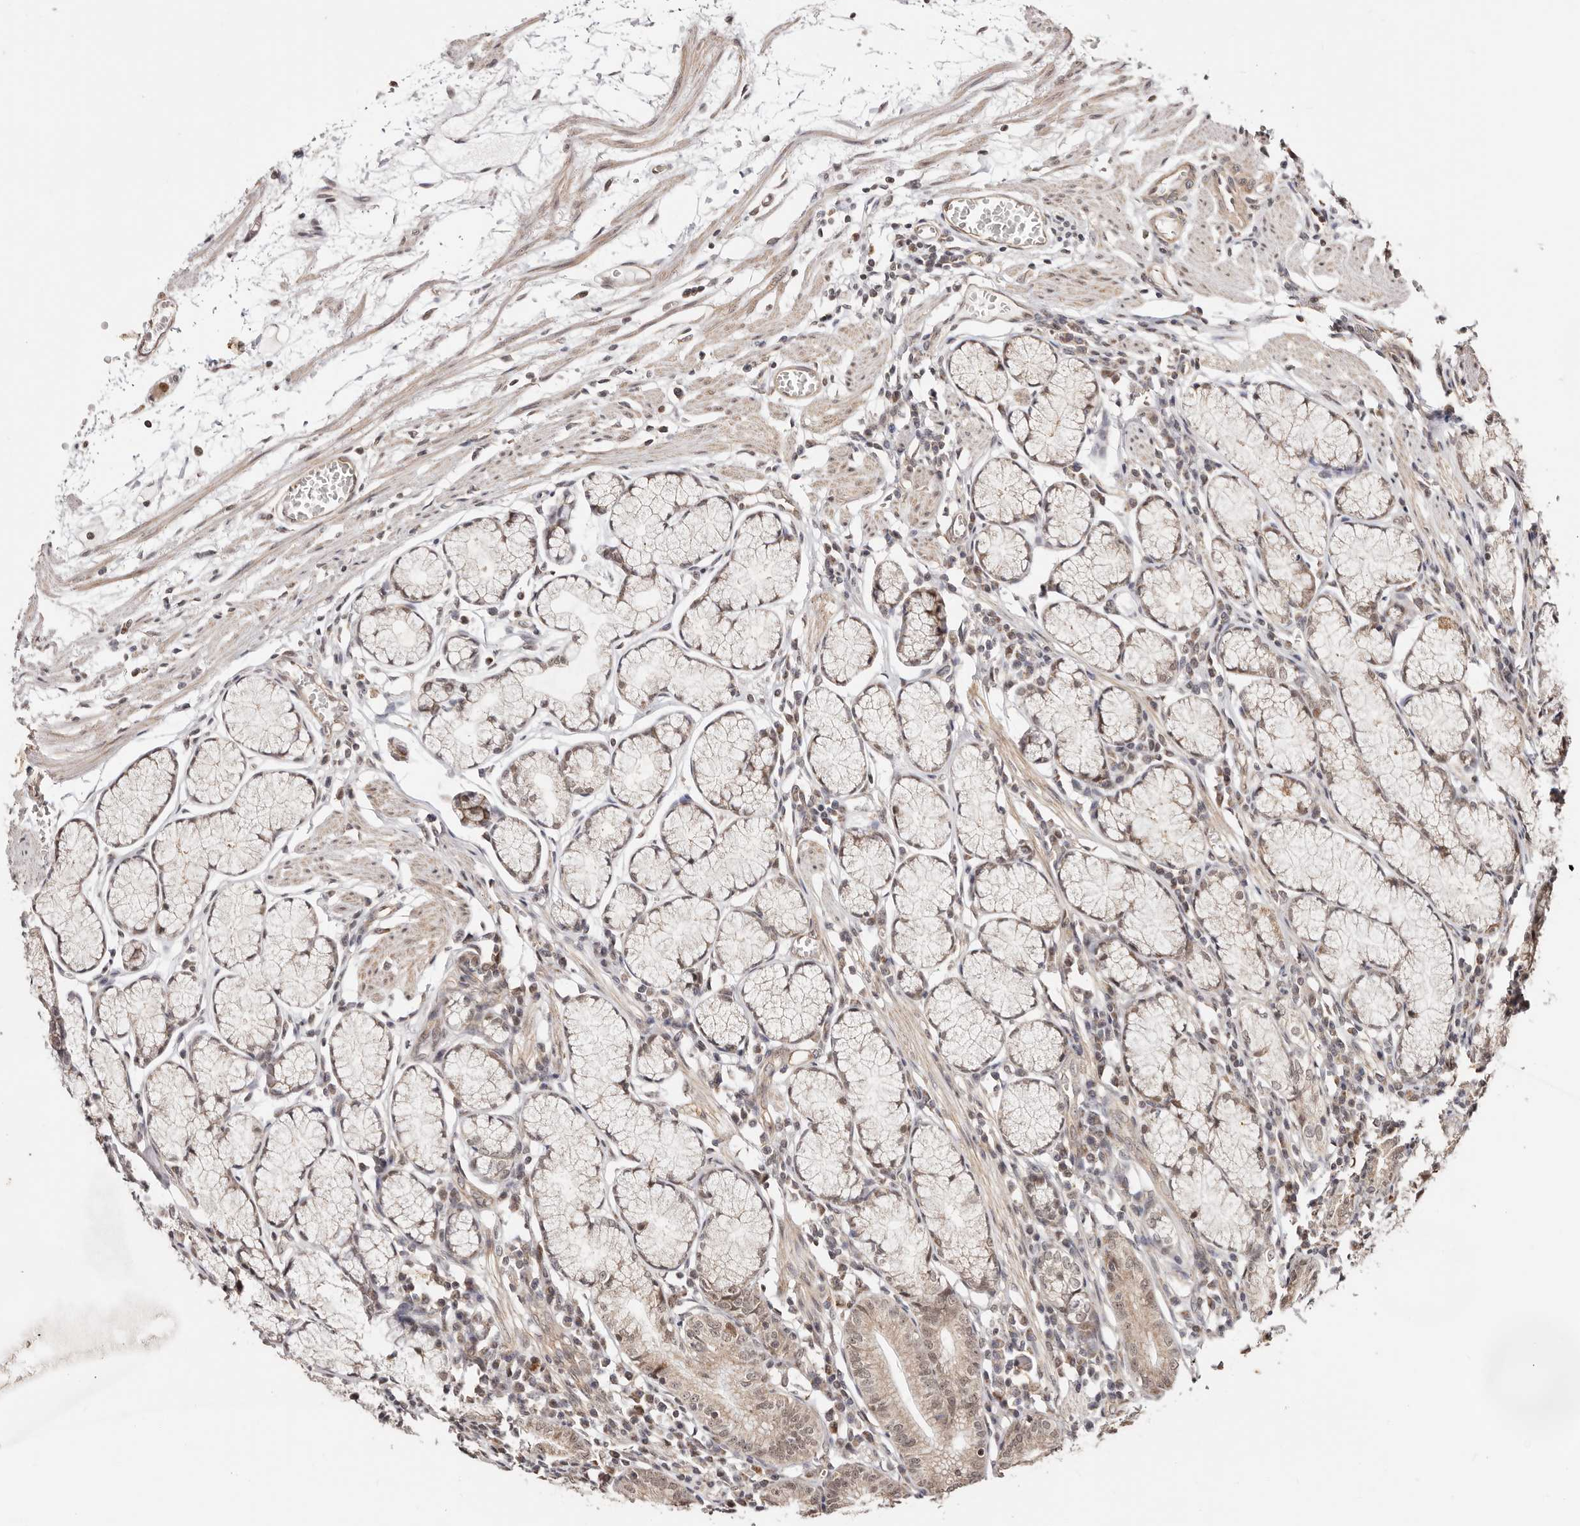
{"staining": {"intensity": "moderate", "quantity": "25%-75%", "location": "cytoplasmic/membranous,nuclear"}, "tissue": "stomach", "cell_type": "Glandular cells", "image_type": "normal", "snomed": [{"axis": "morphology", "description": "Normal tissue, NOS"}, {"axis": "topography", "description": "Stomach"}], "caption": "Immunohistochemistry of normal human stomach displays medium levels of moderate cytoplasmic/membranous,nuclear staining in about 25%-75% of glandular cells.", "gene": "CTNNBL1", "patient": {"sex": "male", "age": 55}}